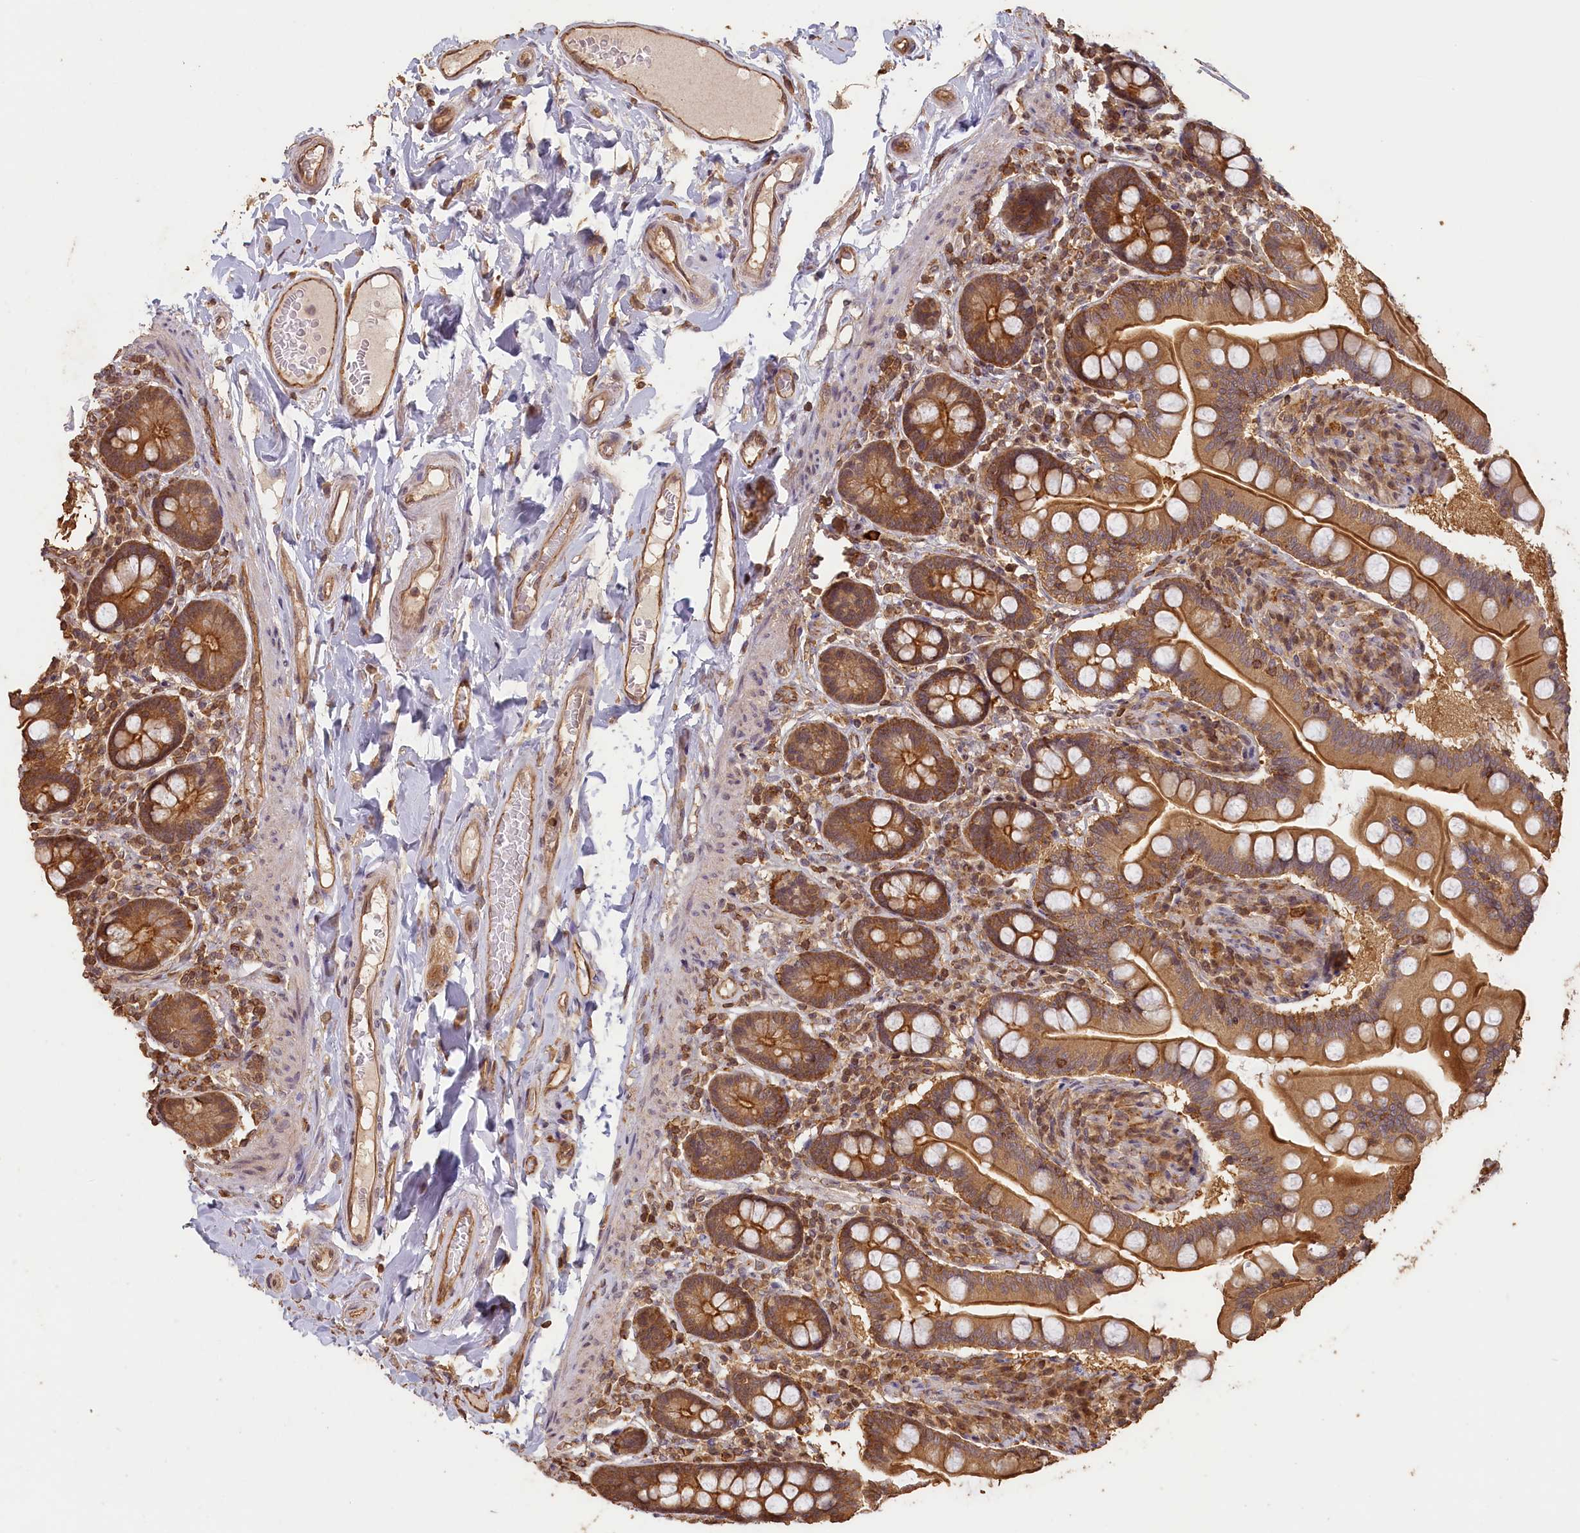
{"staining": {"intensity": "moderate", "quantity": ">75%", "location": "cytoplasmic/membranous"}, "tissue": "small intestine", "cell_type": "Glandular cells", "image_type": "normal", "snomed": [{"axis": "morphology", "description": "Normal tissue, NOS"}, {"axis": "topography", "description": "Small intestine"}], "caption": "Protein expression analysis of unremarkable human small intestine reveals moderate cytoplasmic/membranous expression in about >75% of glandular cells.", "gene": "MADD", "patient": {"sex": "female", "age": 64}}